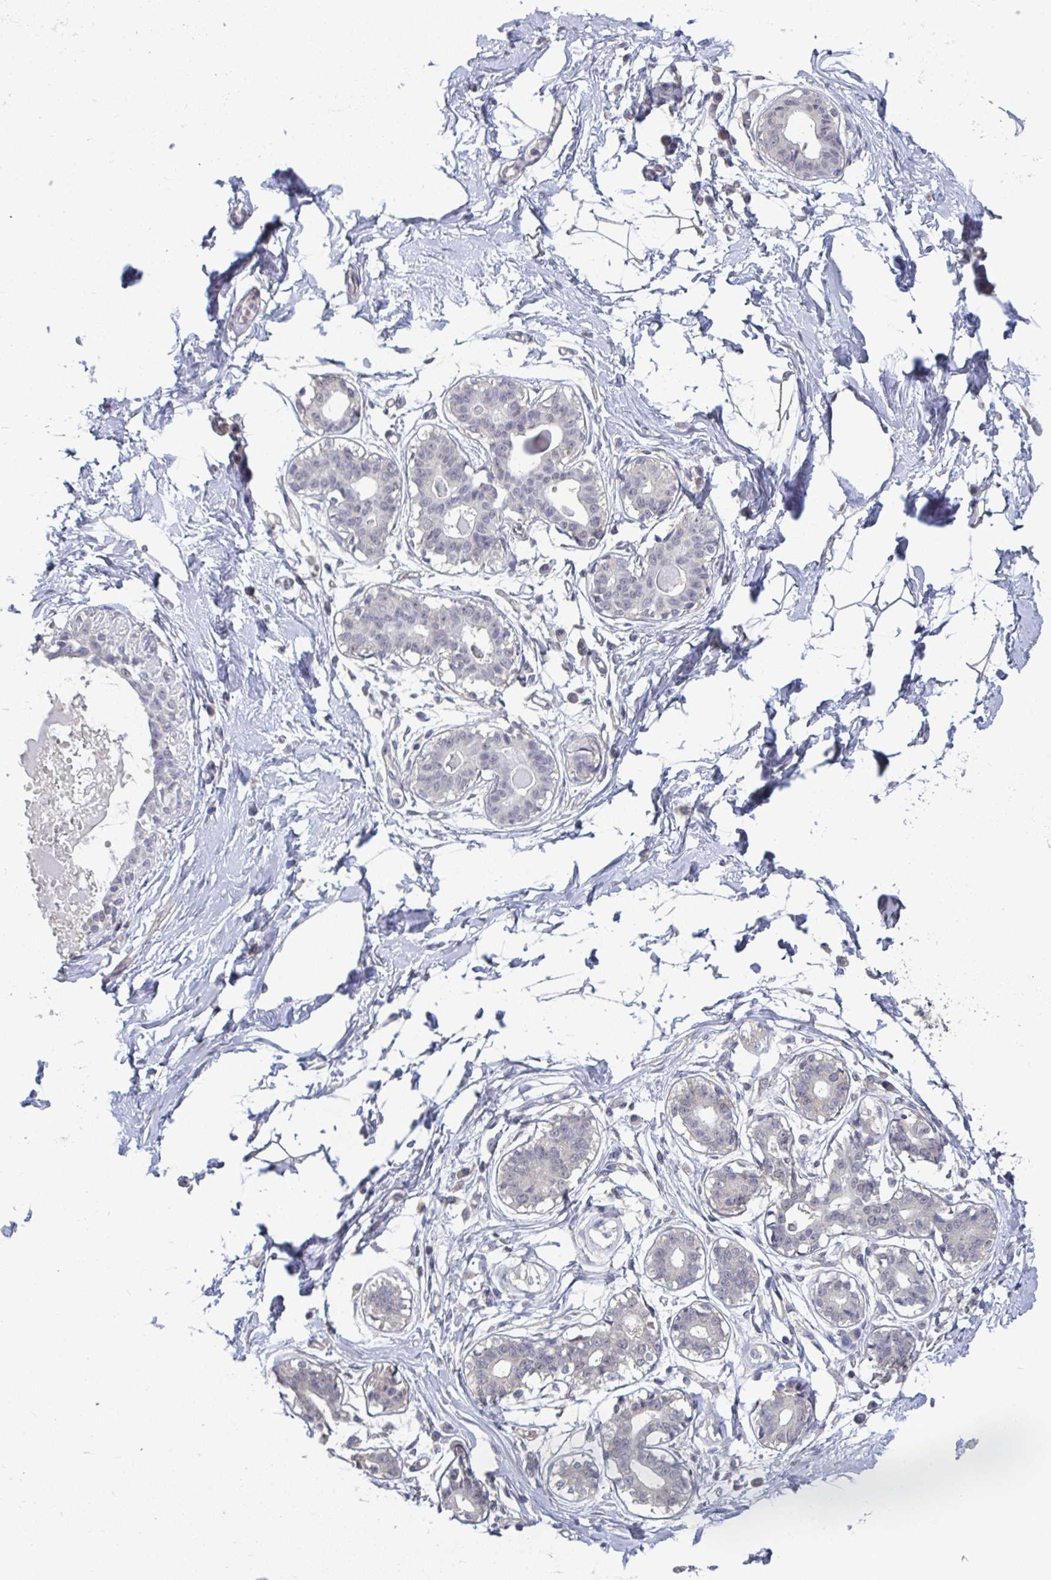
{"staining": {"intensity": "weak", "quantity": "<25%", "location": "cytoplasmic/membranous"}, "tissue": "breast", "cell_type": "Adipocytes", "image_type": "normal", "snomed": [{"axis": "morphology", "description": "Normal tissue, NOS"}, {"axis": "topography", "description": "Breast"}], "caption": "This is an immunohistochemistry (IHC) image of benign human breast. There is no positivity in adipocytes.", "gene": "LIX1", "patient": {"sex": "female", "age": 45}}